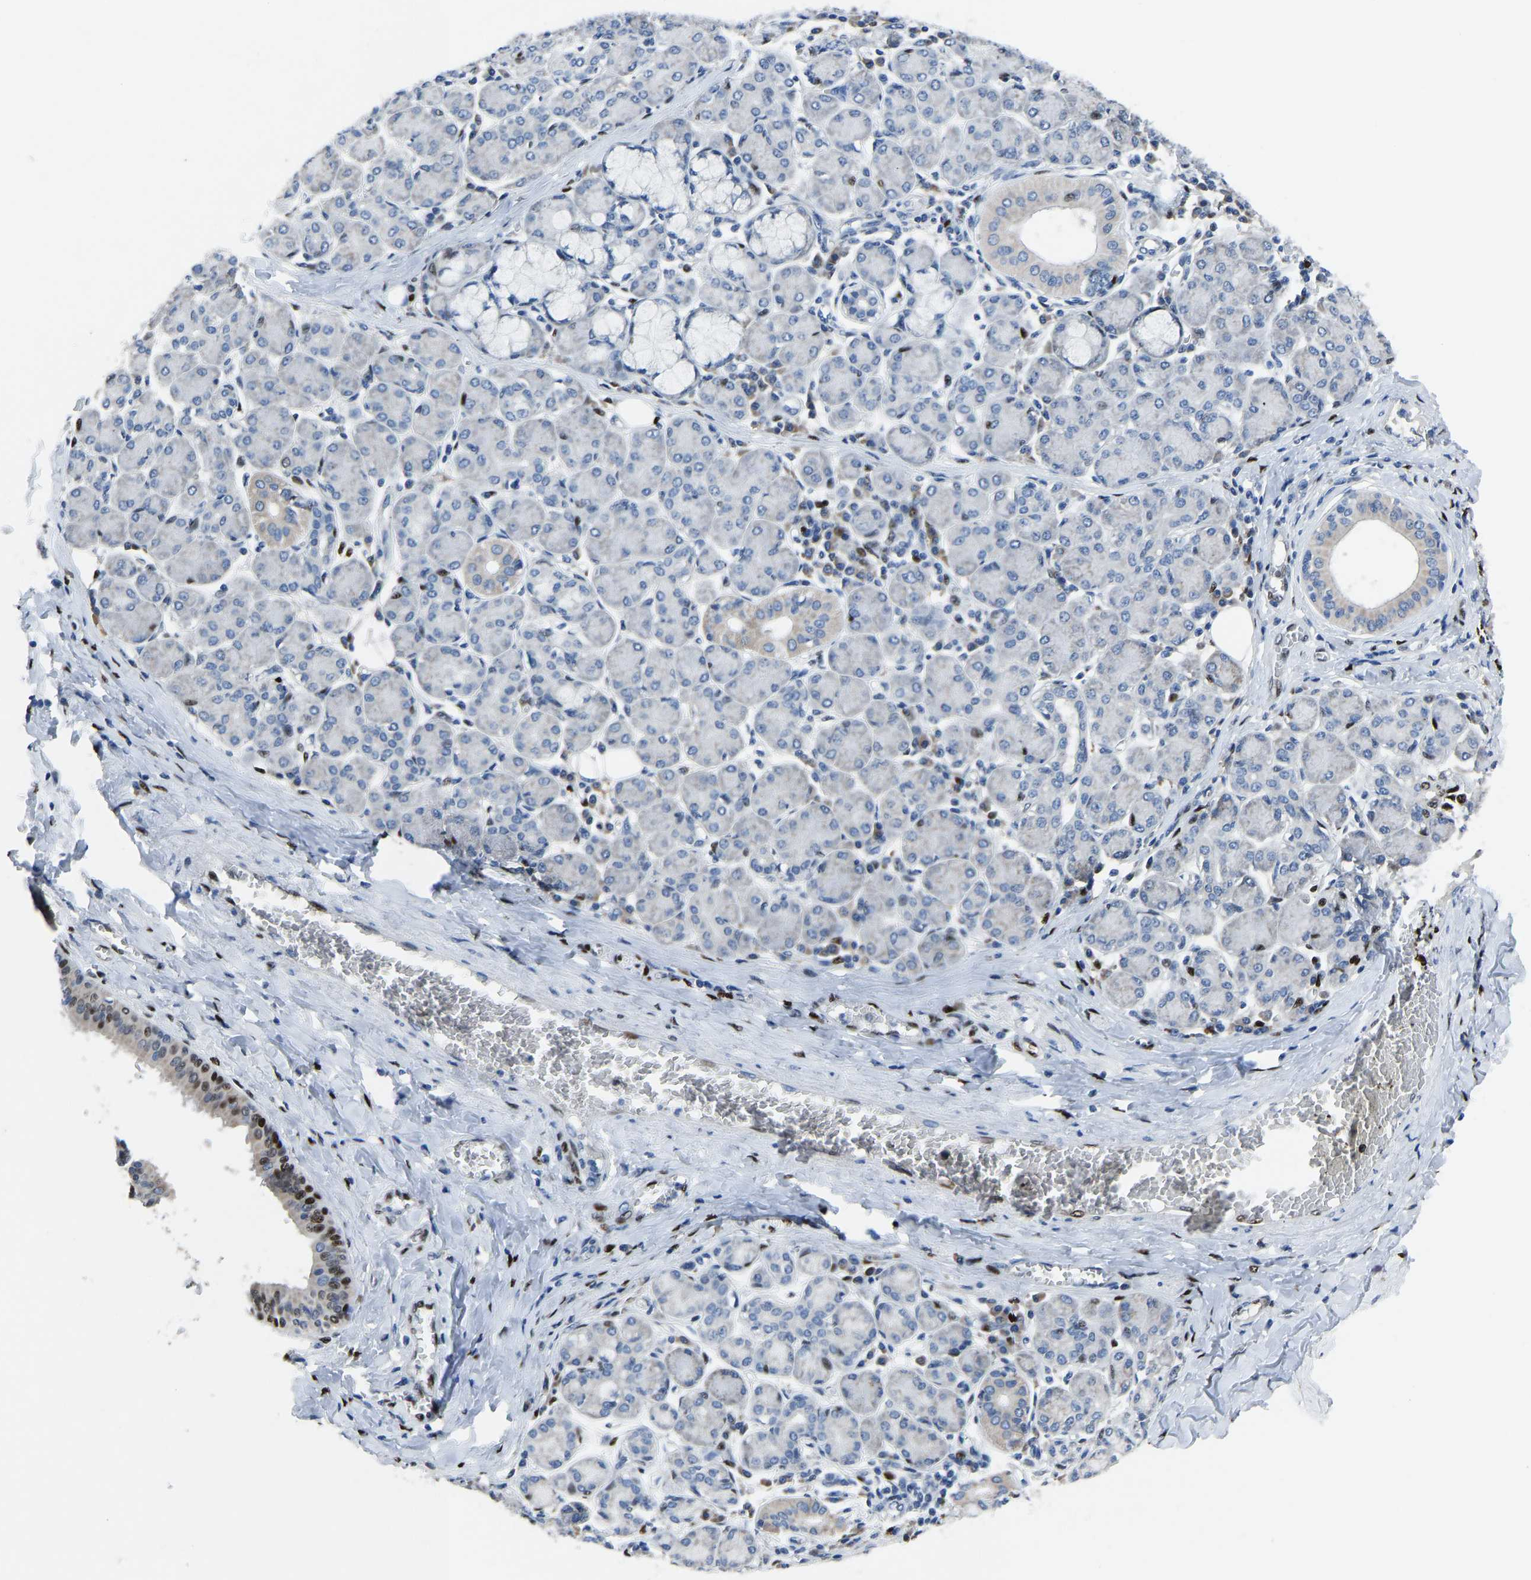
{"staining": {"intensity": "moderate", "quantity": "<25%", "location": "cytoplasmic/membranous,nuclear"}, "tissue": "salivary gland", "cell_type": "Glandular cells", "image_type": "normal", "snomed": [{"axis": "morphology", "description": "Normal tissue, NOS"}, {"axis": "morphology", "description": "Inflammation, NOS"}, {"axis": "topography", "description": "Lymph node"}, {"axis": "topography", "description": "Salivary gland"}], "caption": "IHC photomicrograph of unremarkable salivary gland: salivary gland stained using immunohistochemistry (IHC) displays low levels of moderate protein expression localized specifically in the cytoplasmic/membranous,nuclear of glandular cells, appearing as a cytoplasmic/membranous,nuclear brown color.", "gene": "EGR1", "patient": {"sex": "male", "age": 3}}